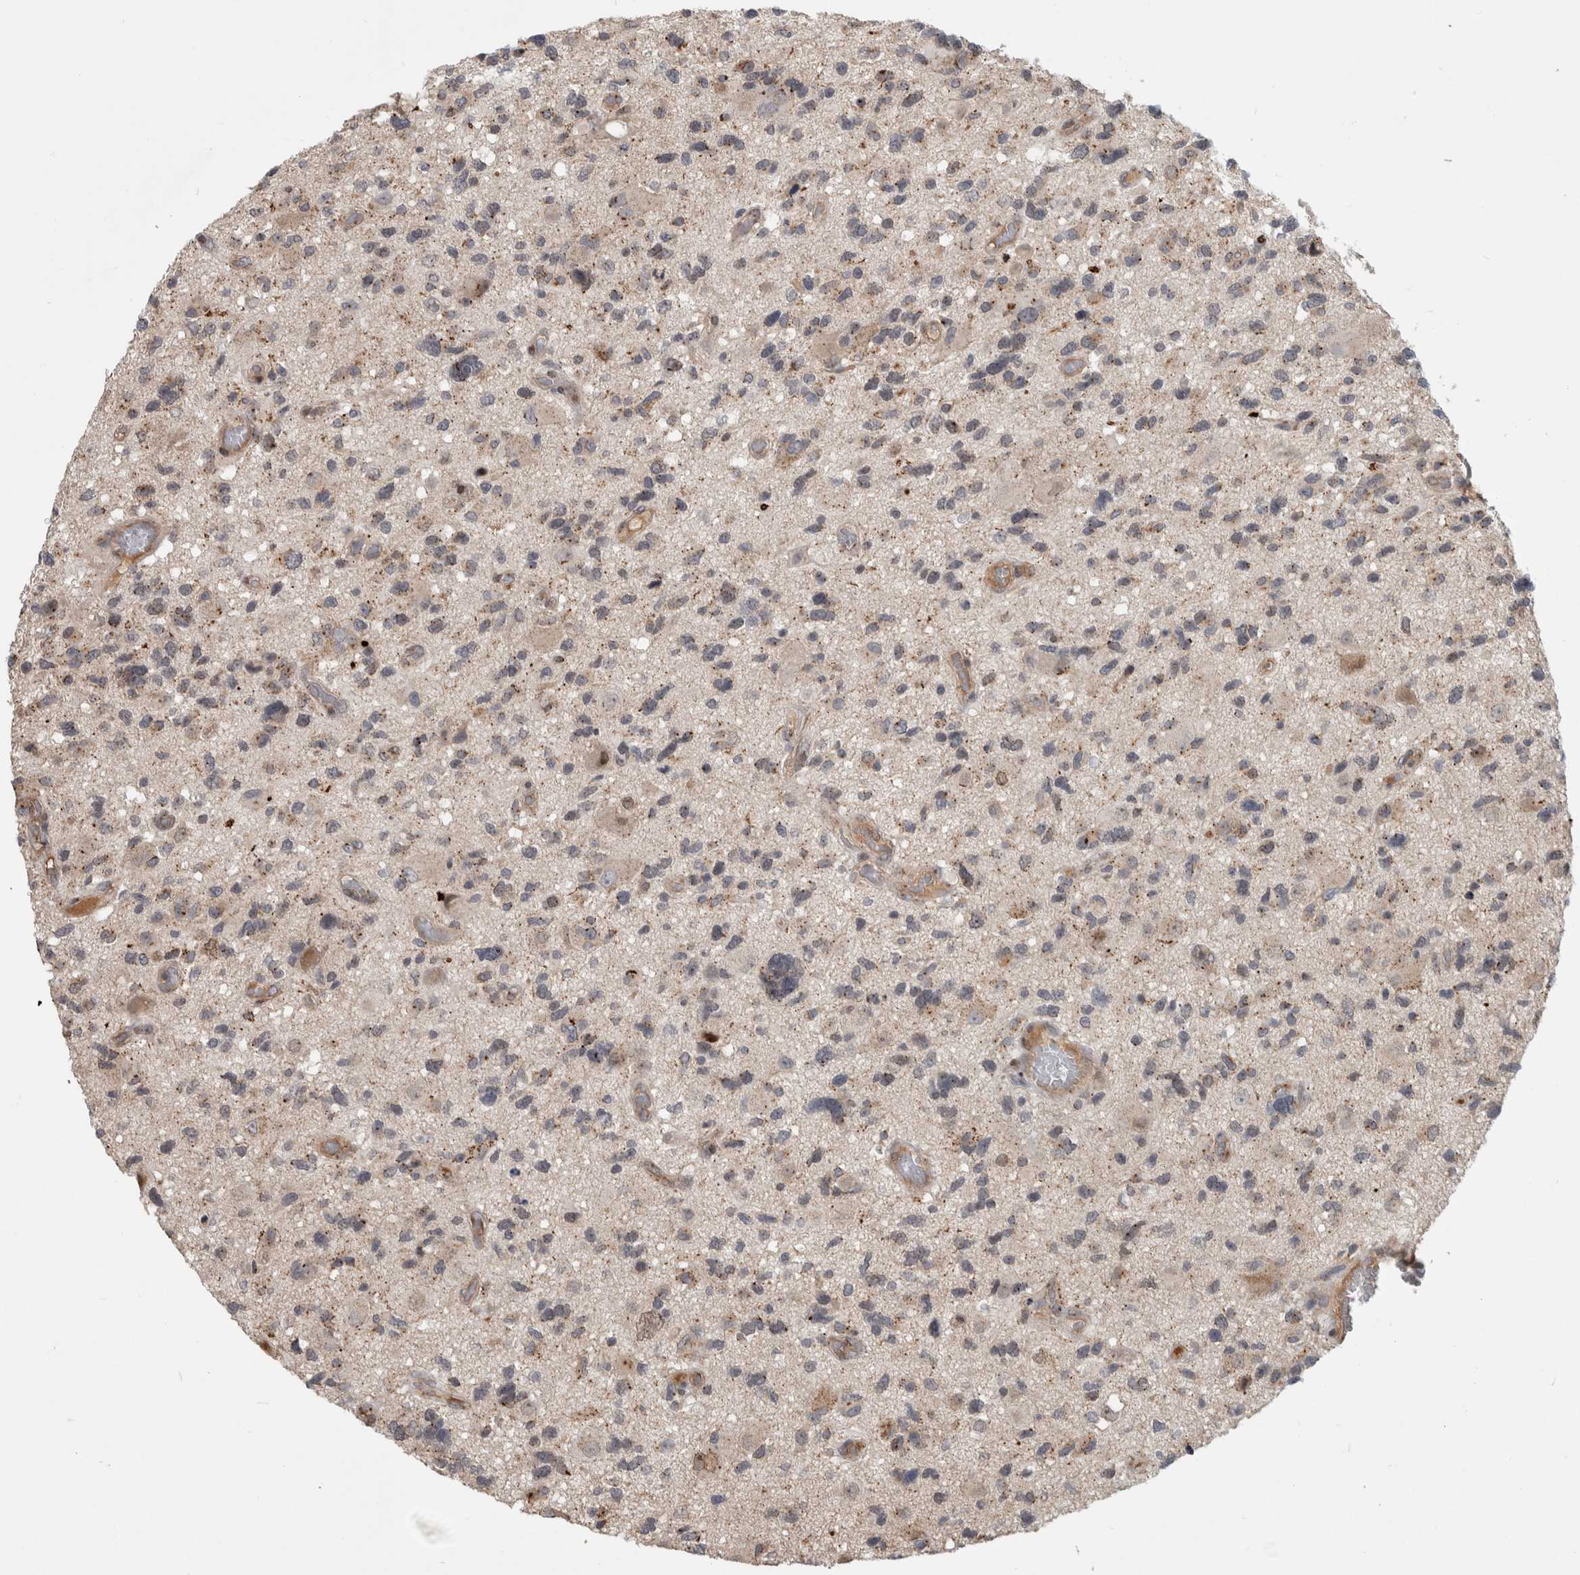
{"staining": {"intensity": "weak", "quantity": "<25%", "location": "cytoplasmic/membranous"}, "tissue": "glioma", "cell_type": "Tumor cells", "image_type": "cancer", "snomed": [{"axis": "morphology", "description": "Glioma, malignant, High grade"}, {"axis": "topography", "description": "Brain"}], "caption": "This histopathology image is of malignant high-grade glioma stained with immunohistochemistry to label a protein in brown with the nuclei are counter-stained blue. There is no staining in tumor cells.", "gene": "MSL1", "patient": {"sex": "male", "age": 33}}